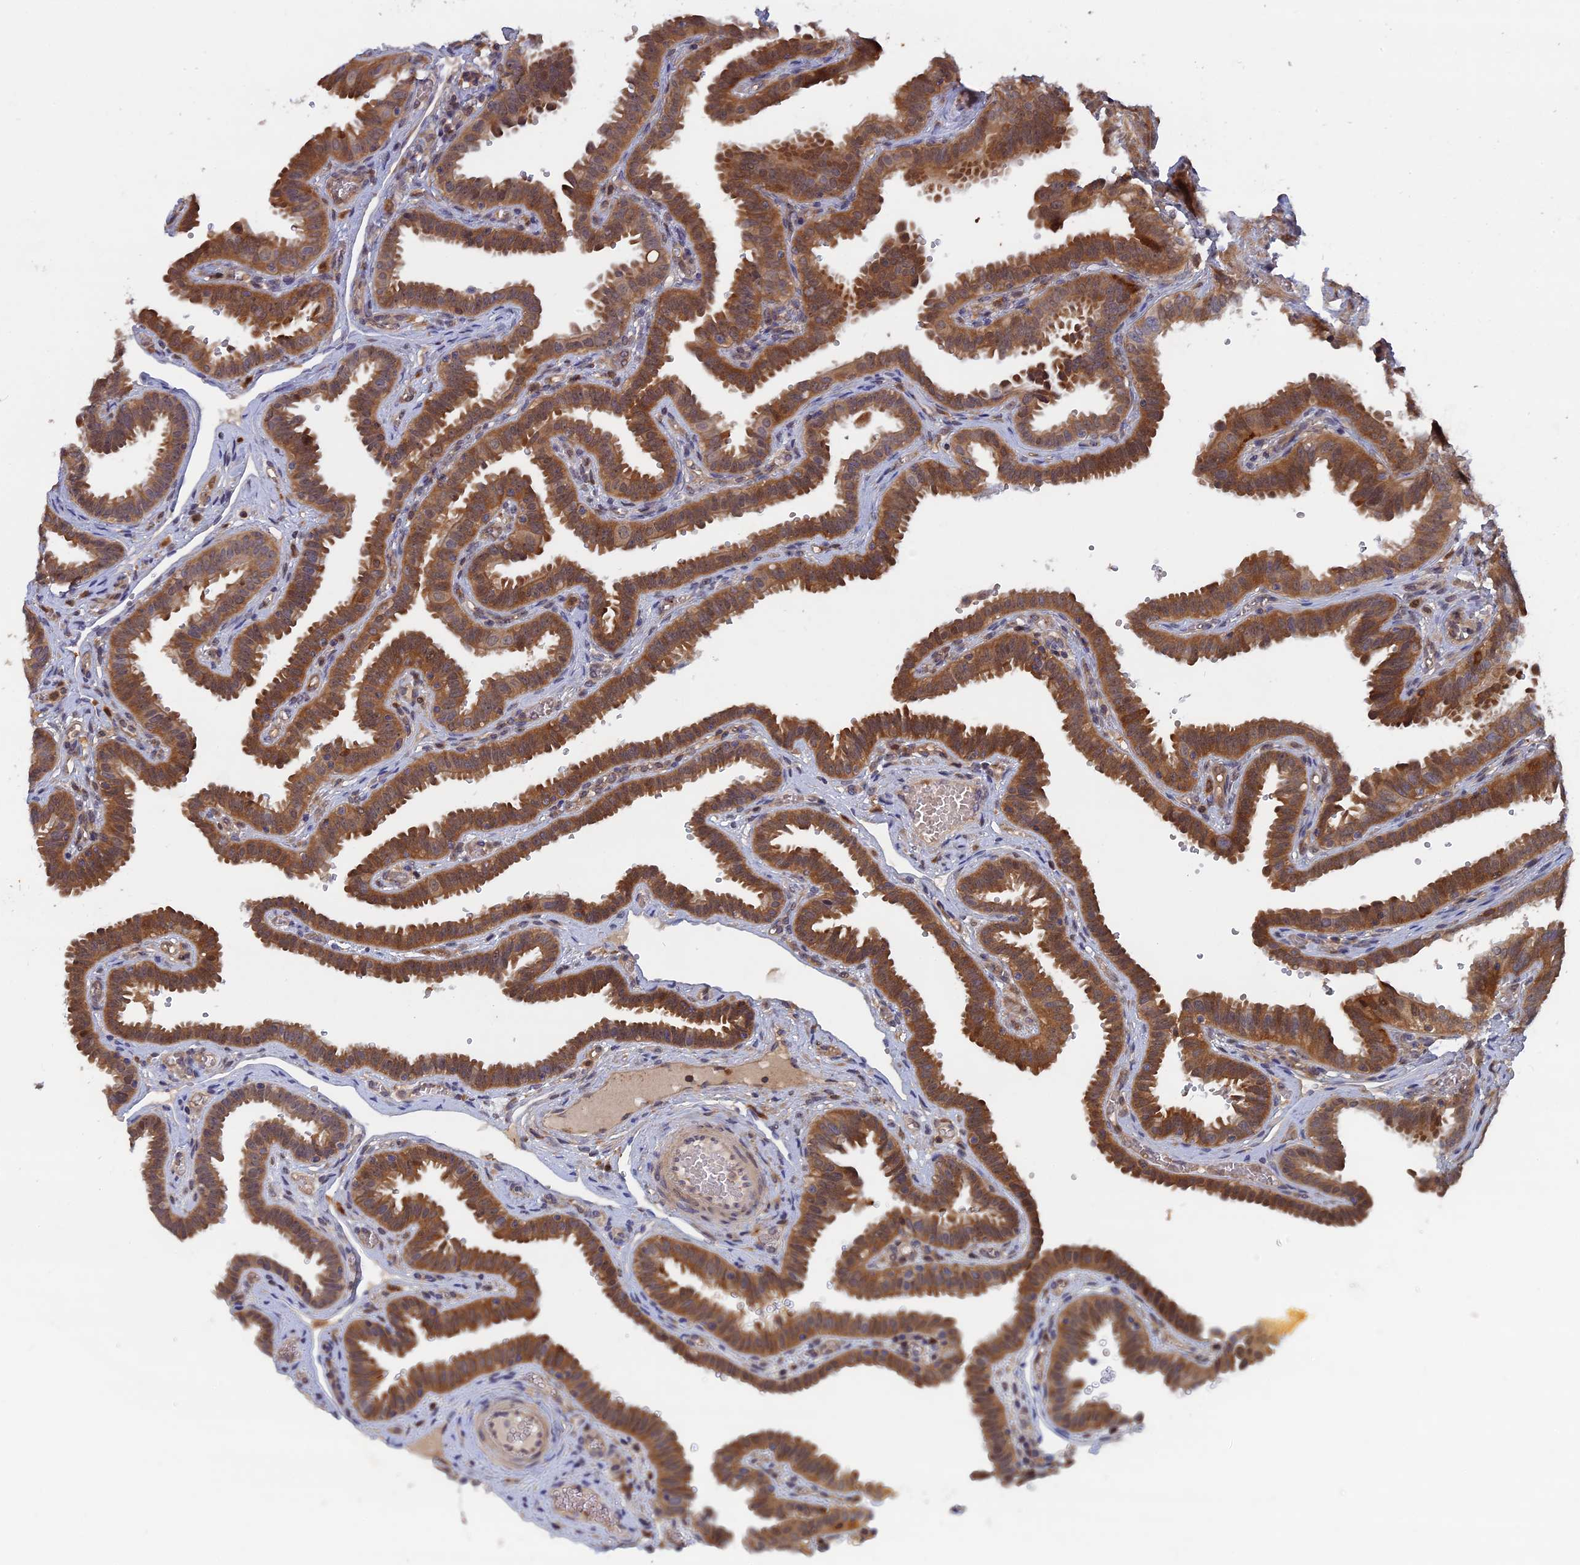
{"staining": {"intensity": "moderate", "quantity": ">75%", "location": "cytoplasmic/membranous,nuclear"}, "tissue": "fallopian tube", "cell_type": "Glandular cells", "image_type": "normal", "snomed": [{"axis": "morphology", "description": "Normal tissue, NOS"}, {"axis": "topography", "description": "Fallopian tube"}], "caption": "An IHC micrograph of unremarkable tissue is shown. Protein staining in brown labels moderate cytoplasmic/membranous,nuclear positivity in fallopian tube within glandular cells. The protein is stained brown, and the nuclei are stained in blue (DAB IHC with brightfield microscopy, high magnification).", "gene": "BLVRA", "patient": {"sex": "female", "age": 37}}